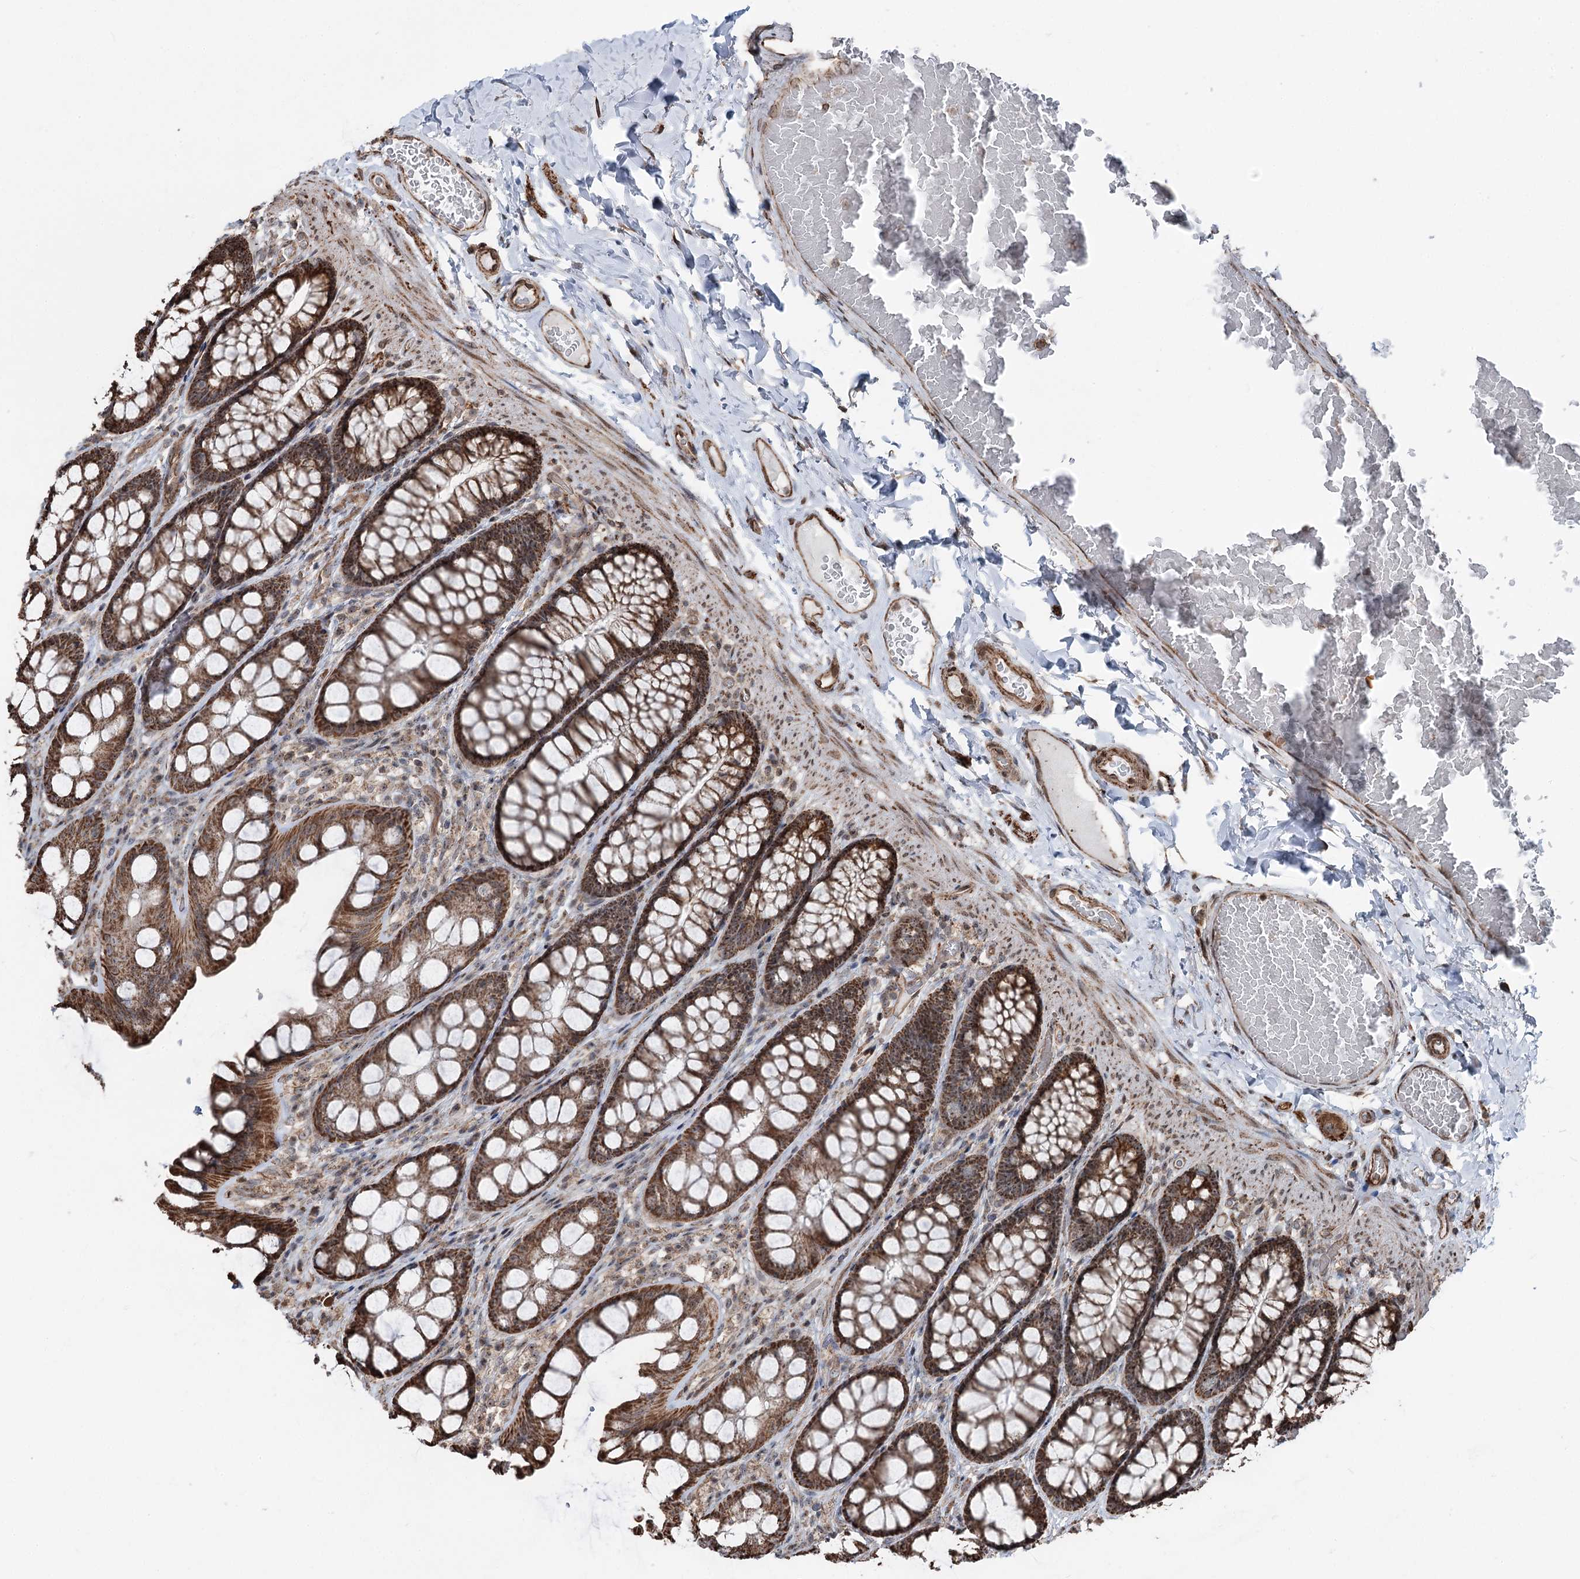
{"staining": {"intensity": "moderate", "quantity": ">75%", "location": "cytoplasmic/membranous"}, "tissue": "colon", "cell_type": "Endothelial cells", "image_type": "normal", "snomed": [{"axis": "morphology", "description": "Normal tissue, NOS"}, {"axis": "topography", "description": "Colon"}], "caption": "IHC (DAB (3,3'-diaminobenzidine)) staining of benign colon demonstrates moderate cytoplasmic/membranous protein positivity in approximately >75% of endothelial cells.", "gene": "STEEP1", "patient": {"sex": "male", "age": 47}}